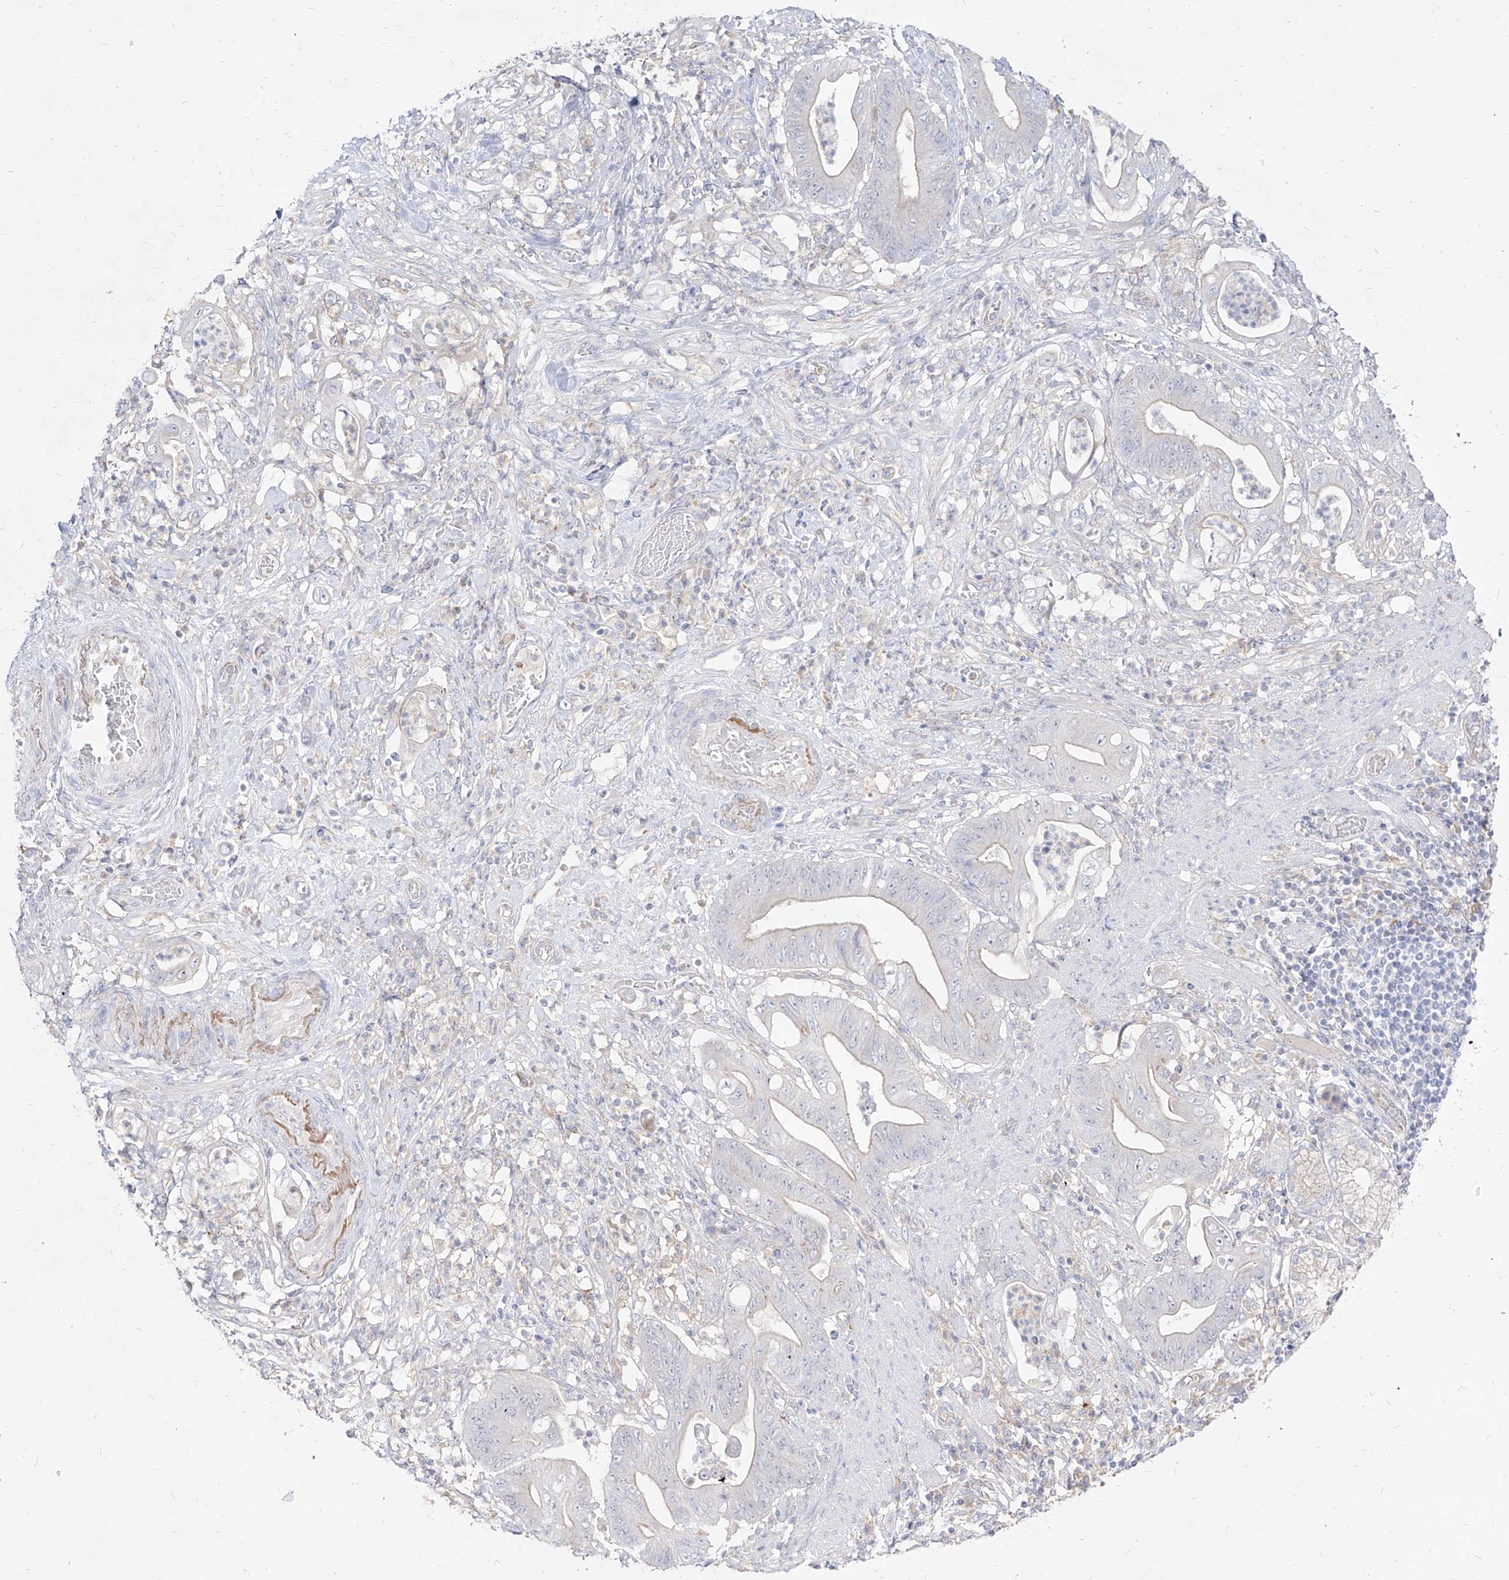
{"staining": {"intensity": "negative", "quantity": "none", "location": "none"}, "tissue": "stomach cancer", "cell_type": "Tumor cells", "image_type": "cancer", "snomed": [{"axis": "morphology", "description": "Adenocarcinoma, NOS"}, {"axis": "topography", "description": "Stomach"}], "caption": "High magnification brightfield microscopy of adenocarcinoma (stomach) stained with DAB (brown) and counterstained with hematoxylin (blue): tumor cells show no significant positivity.", "gene": "RBFOX3", "patient": {"sex": "female", "age": 73}}